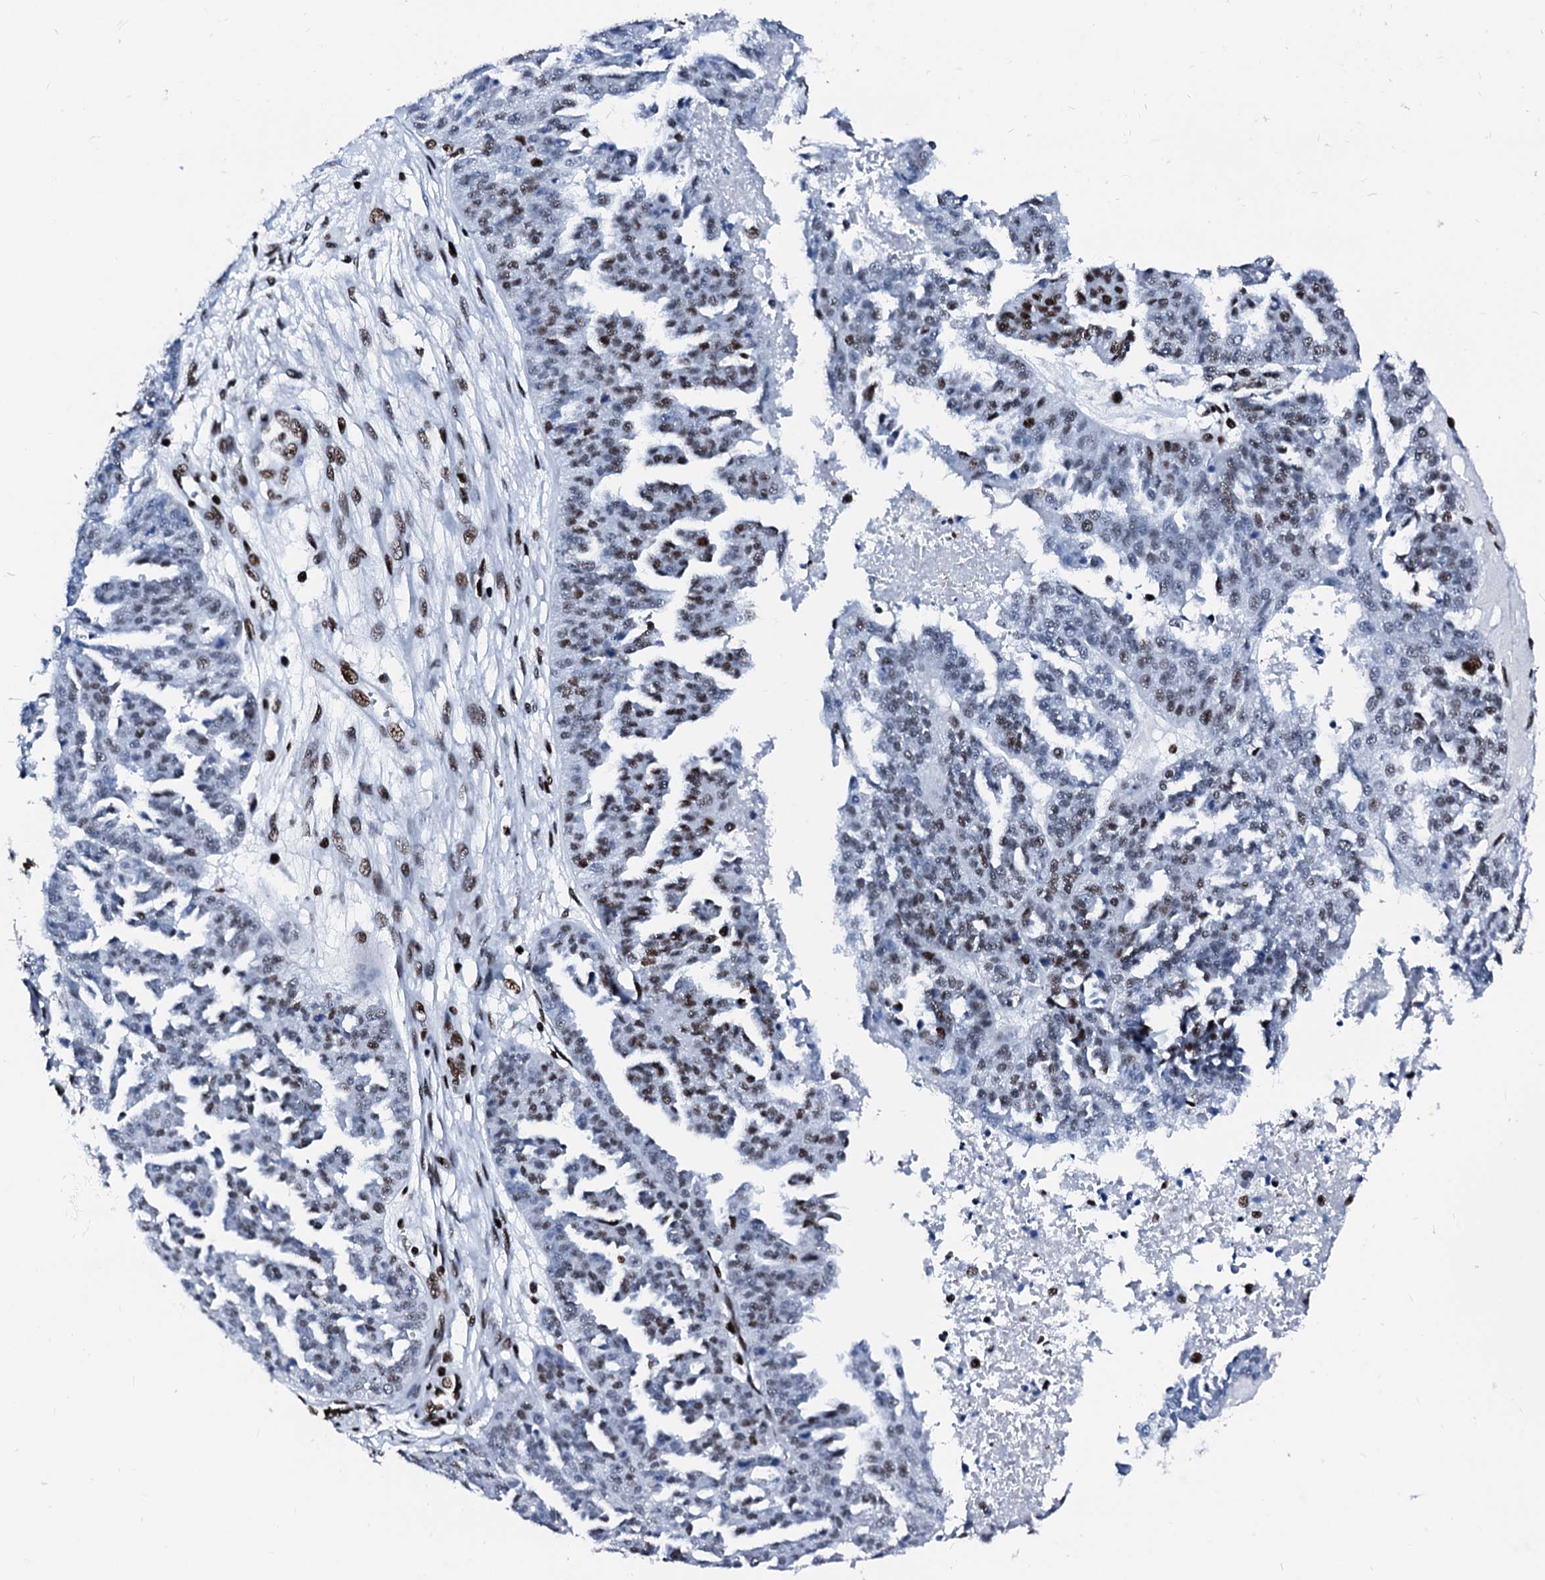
{"staining": {"intensity": "moderate", "quantity": ">75%", "location": "nuclear"}, "tissue": "ovarian cancer", "cell_type": "Tumor cells", "image_type": "cancer", "snomed": [{"axis": "morphology", "description": "Cystadenocarcinoma, serous, NOS"}, {"axis": "topography", "description": "Ovary"}], "caption": "The micrograph demonstrates immunohistochemical staining of serous cystadenocarcinoma (ovarian). There is moderate nuclear staining is identified in about >75% of tumor cells.", "gene": "RALY", "patient": {"sex": "female", "age": 58}}